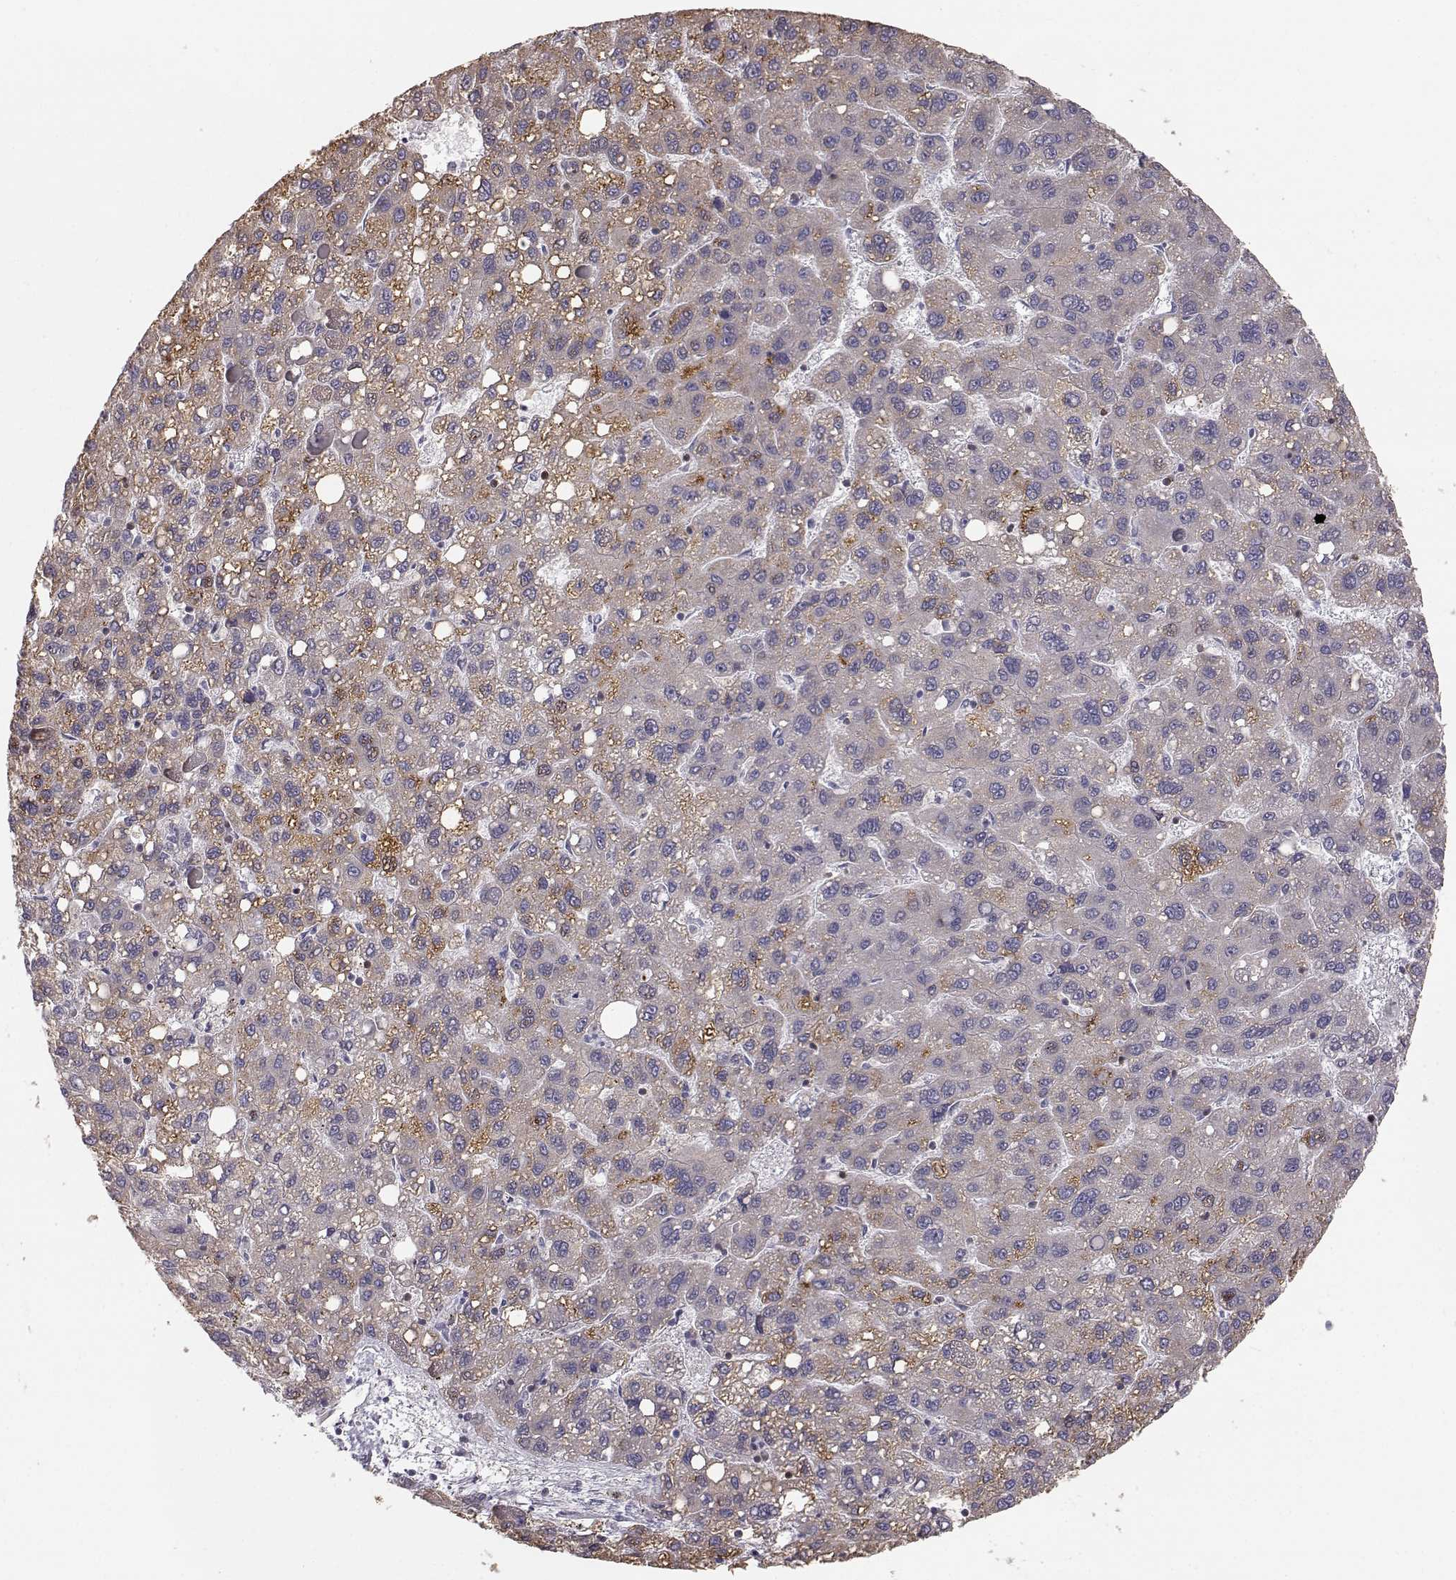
{"staining": {"intensity": "moderate", "quantity": "<25%", "location": "cytoplasmic/membranous"}, "tissue": "liver cancer", "cell_type": "Tumor cells", "image_type": "cancer", "snomed": [{"axis": "morphology", "description": "Carcinoma, Hepatocellular, NOS"}, {"axis": "topography", "description": "Liver"}], "caption": "Tumor cells demonstrate low levels of moderate cytoplasmic/membranous expression in about <25% of cells in human liver hepatocellular carcinoma. The staining is performed using DAB (3,3'-diaminobenzidine) brown chromogen to label protein expression. The nuclei are counter-stained blue using hematoxylin.", "gene": "GRAP2", "patient": {"sex": "female", "age": 82}}